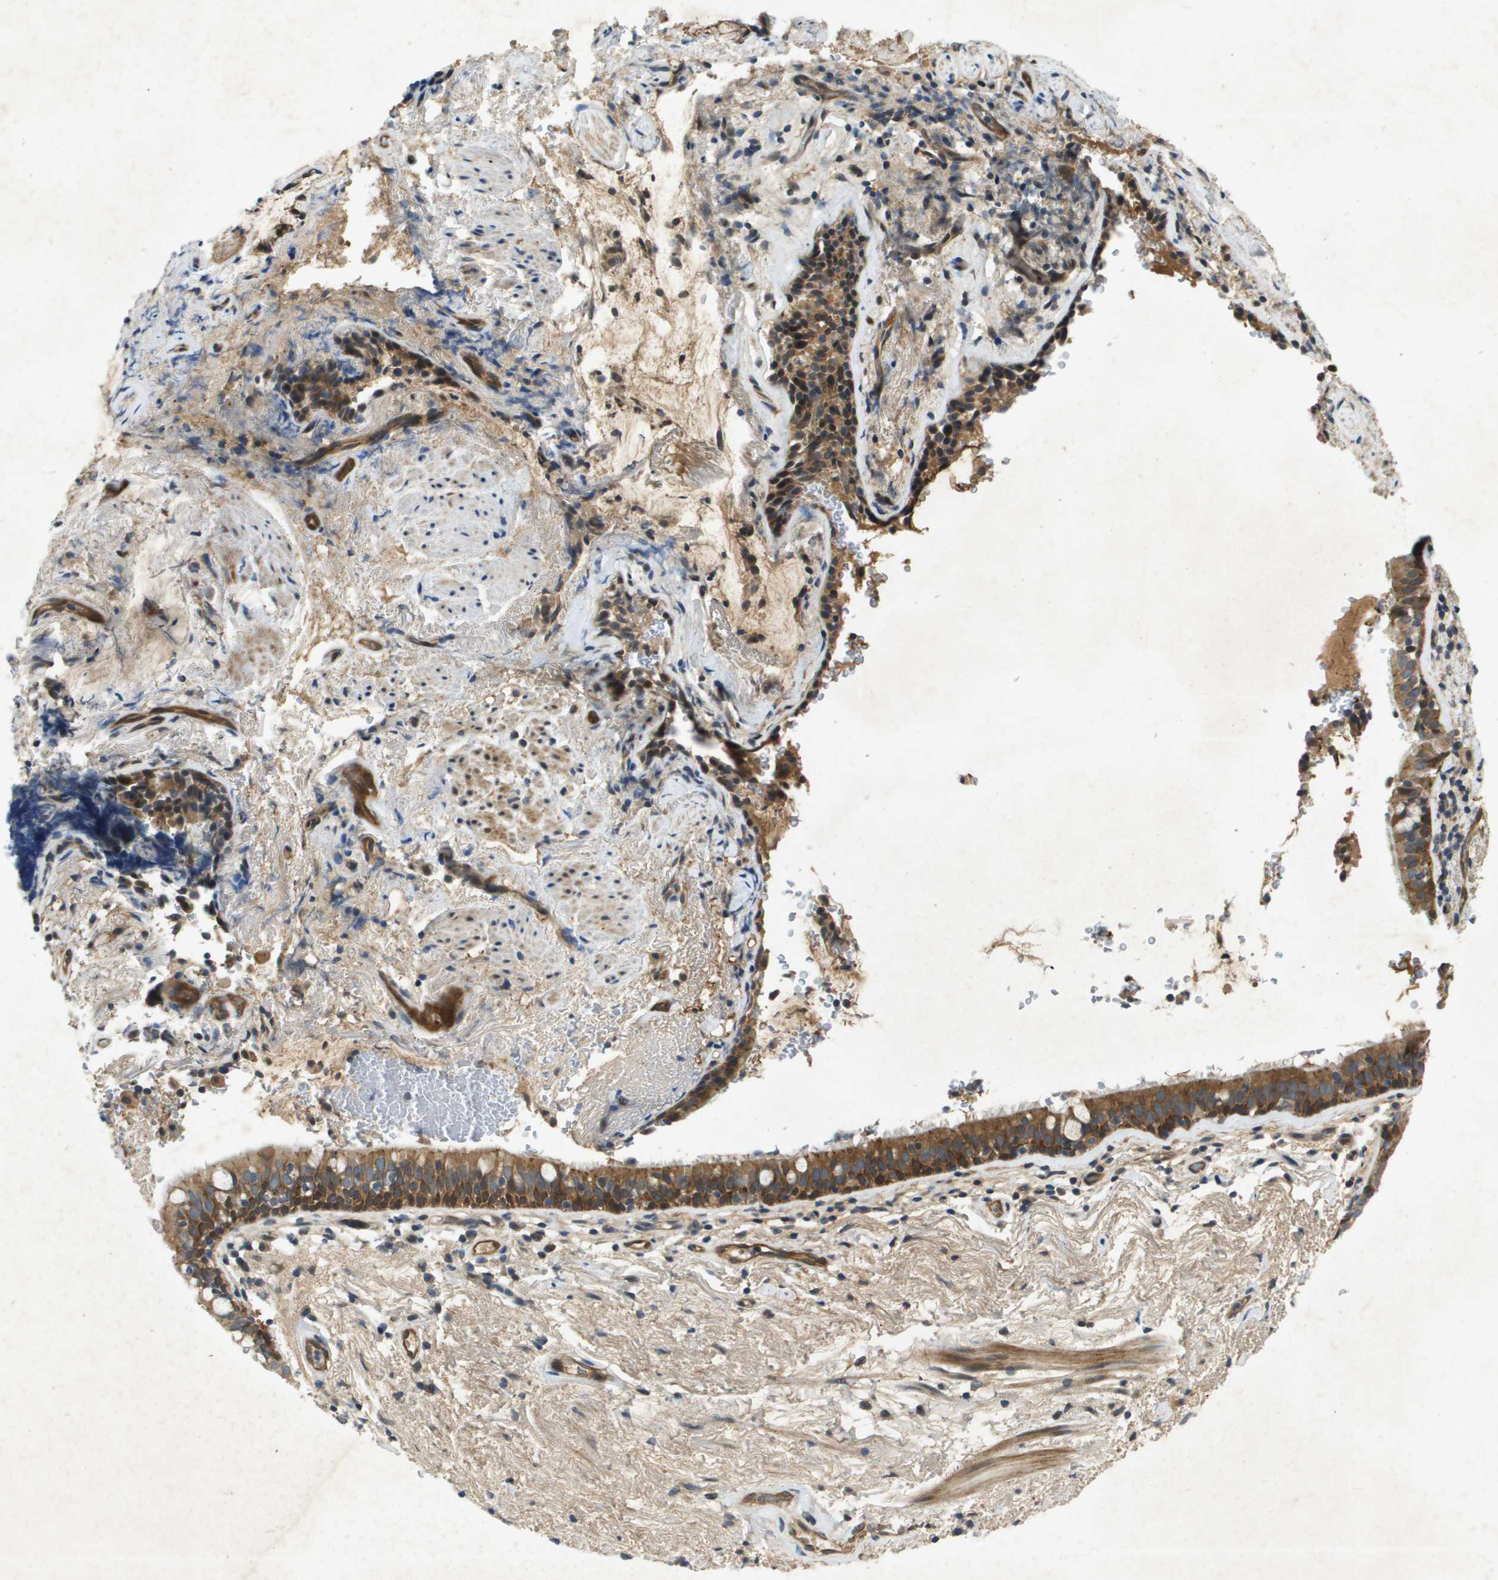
{"staining": {"intensity": "moderate", "quantity": ">75%", "location": "cytoplasmic/membranous"}, "tissue": "bronchus", "cell_type": "Respiratory epithelial cells", "image_type": "normal", "snomed": [{"axis": "morphology", "description": "Normal tissue, NOS"}, {"axis": "morphology", "description": "Inflammation, NOS"}, {"axis": "topography", "description": "Cartilage tissue"}, {"axis": "topography", "description": "Bronchus"}], "caption": "This is a histology image of immunohistochemistry staining of normal bronchus, which shows moderate expression in the cytoplasmic/membranous of respiratory epithelial cells.", "gene": "PGAP3", "patient": {"sex": "male", "age": 77}}